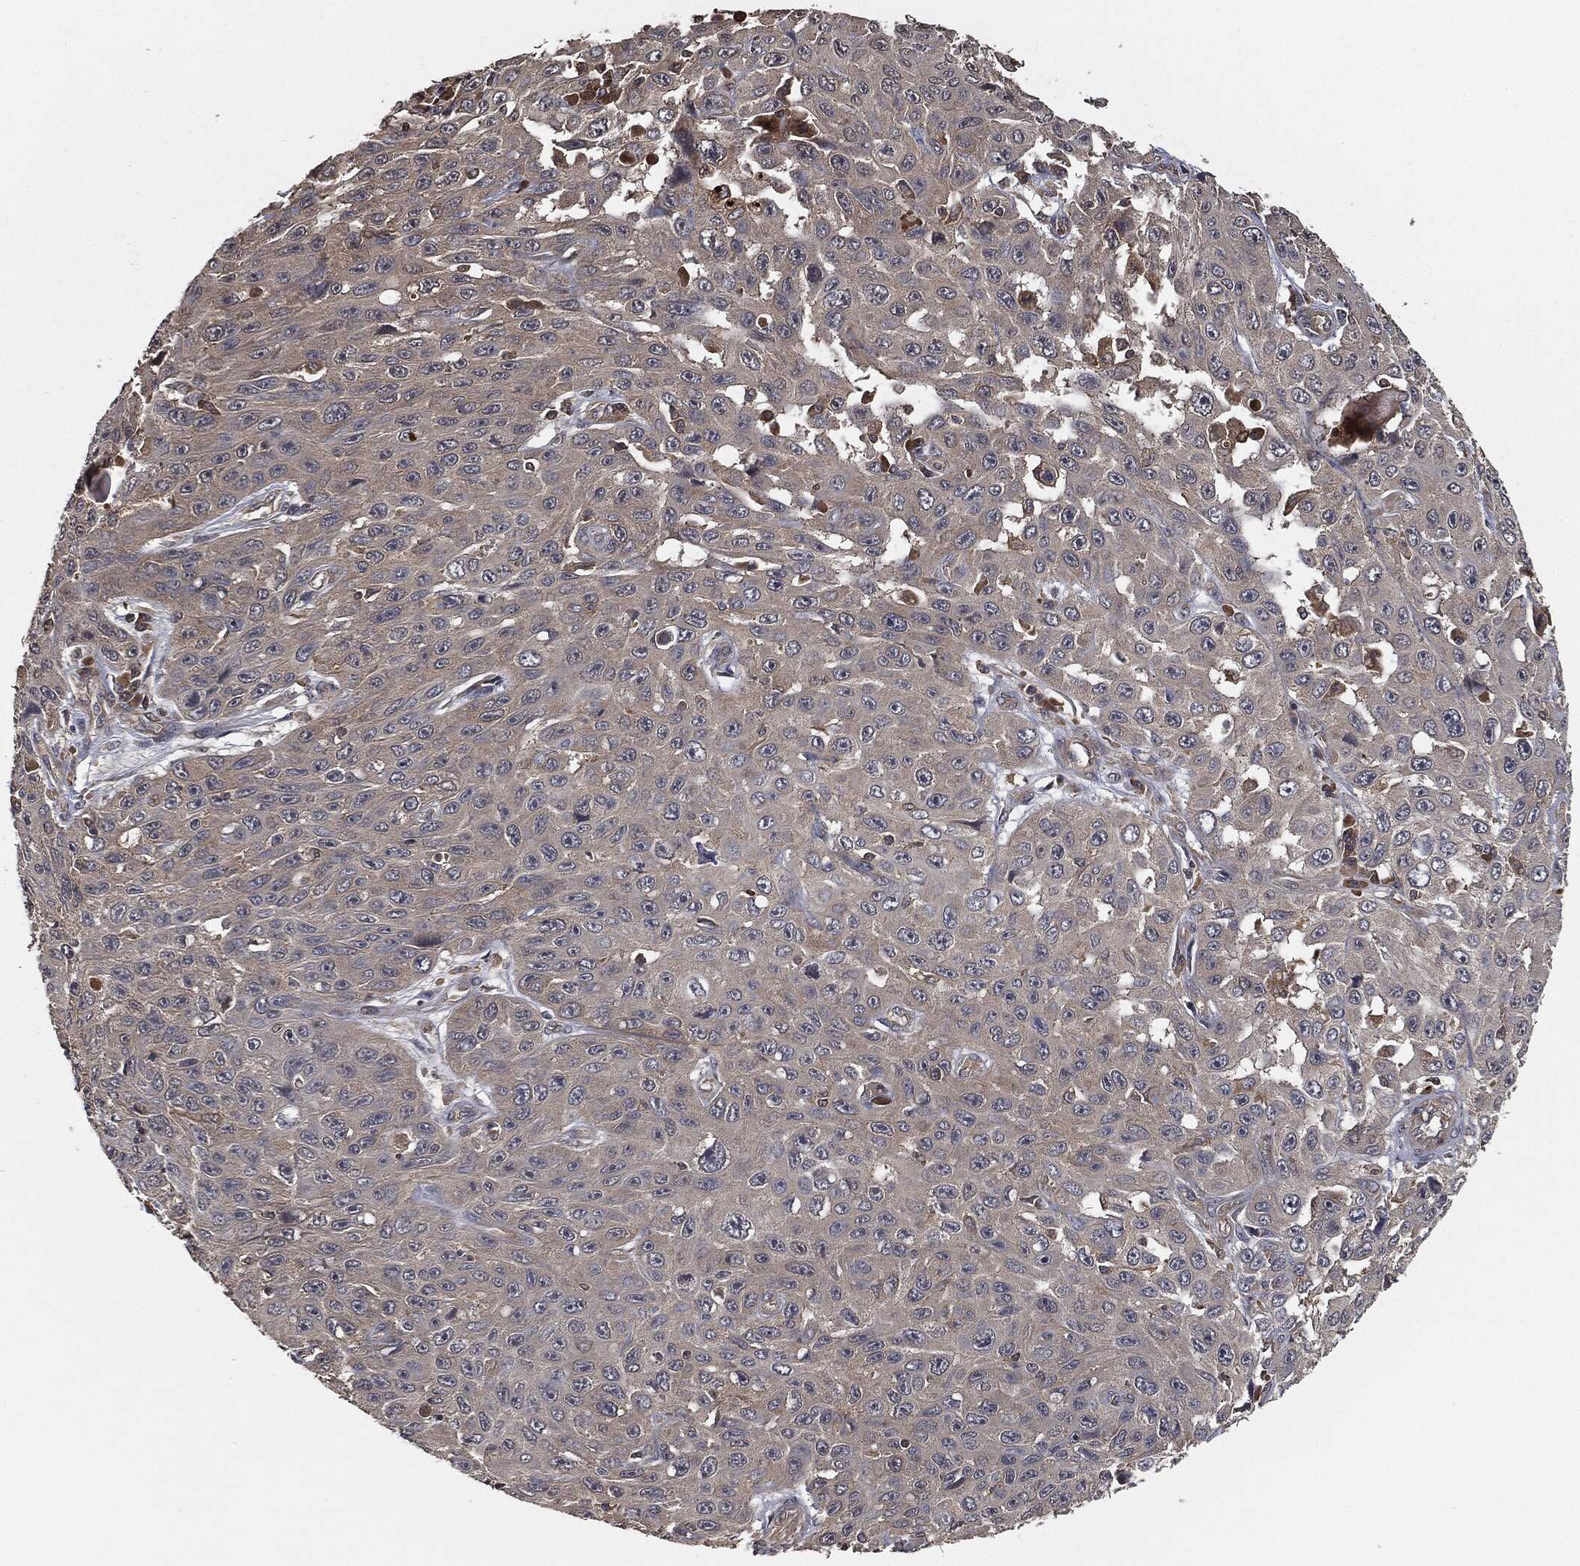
{"staining": {"intensity": "negative", "quantity": "none", "location": "none"}, "tissue": "skin cancer", "cell_type": "Tumor cells", "image_type": "cancer", "snomed": [{"axis": "morphology", "description": "Squamous cell carcinoma, NOS"}, {"axis": "topography", "description": "Skin"}], "caption": "IHC of human skin squamous cell carcinoma shows no staining in tumor cells.", "gene": "ERBIN", "patient": {"sex": "male", "age": 82}}